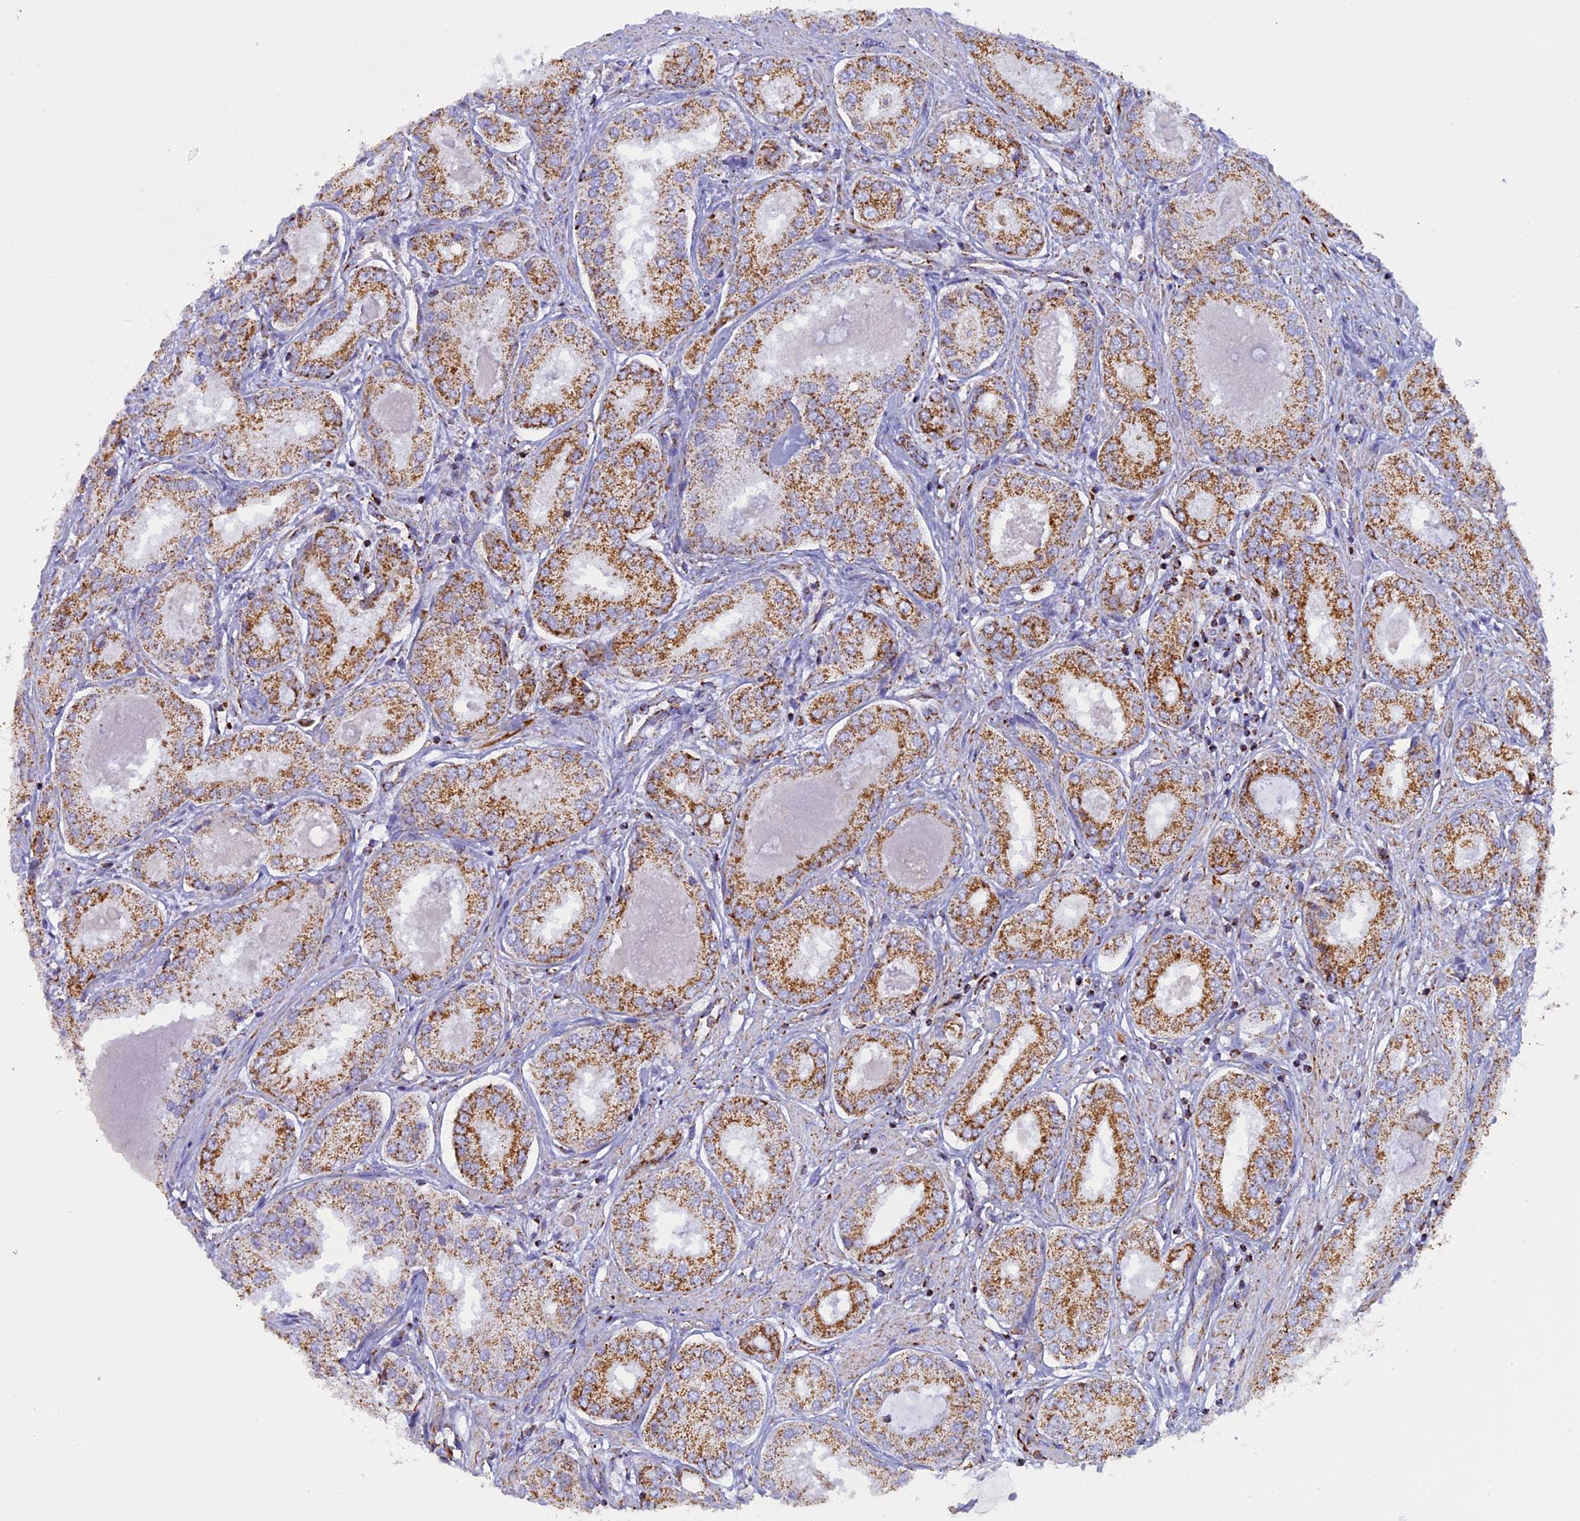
{"staining": {"intensity": "moderate", "quantity": ">75%", "location": "cytoplasmic/membranous"}, "tissue": "prostate cancer", "cell_type": "Tumor cells", "image_type": "cancer", "snomed": [{"axis": "morphology", "description": "Adenocarcinoma, Low grade"}, {"axis": "topography", "description": "Prostate"}], "caption": "DAB immunohistochemical staining of prostate cancer reveals moderate cytoplasmic/membranous protein expression in about >75% of tumor cells.", "gene": "KCNG1", "patient": {"sex": "male", "age": 68}}